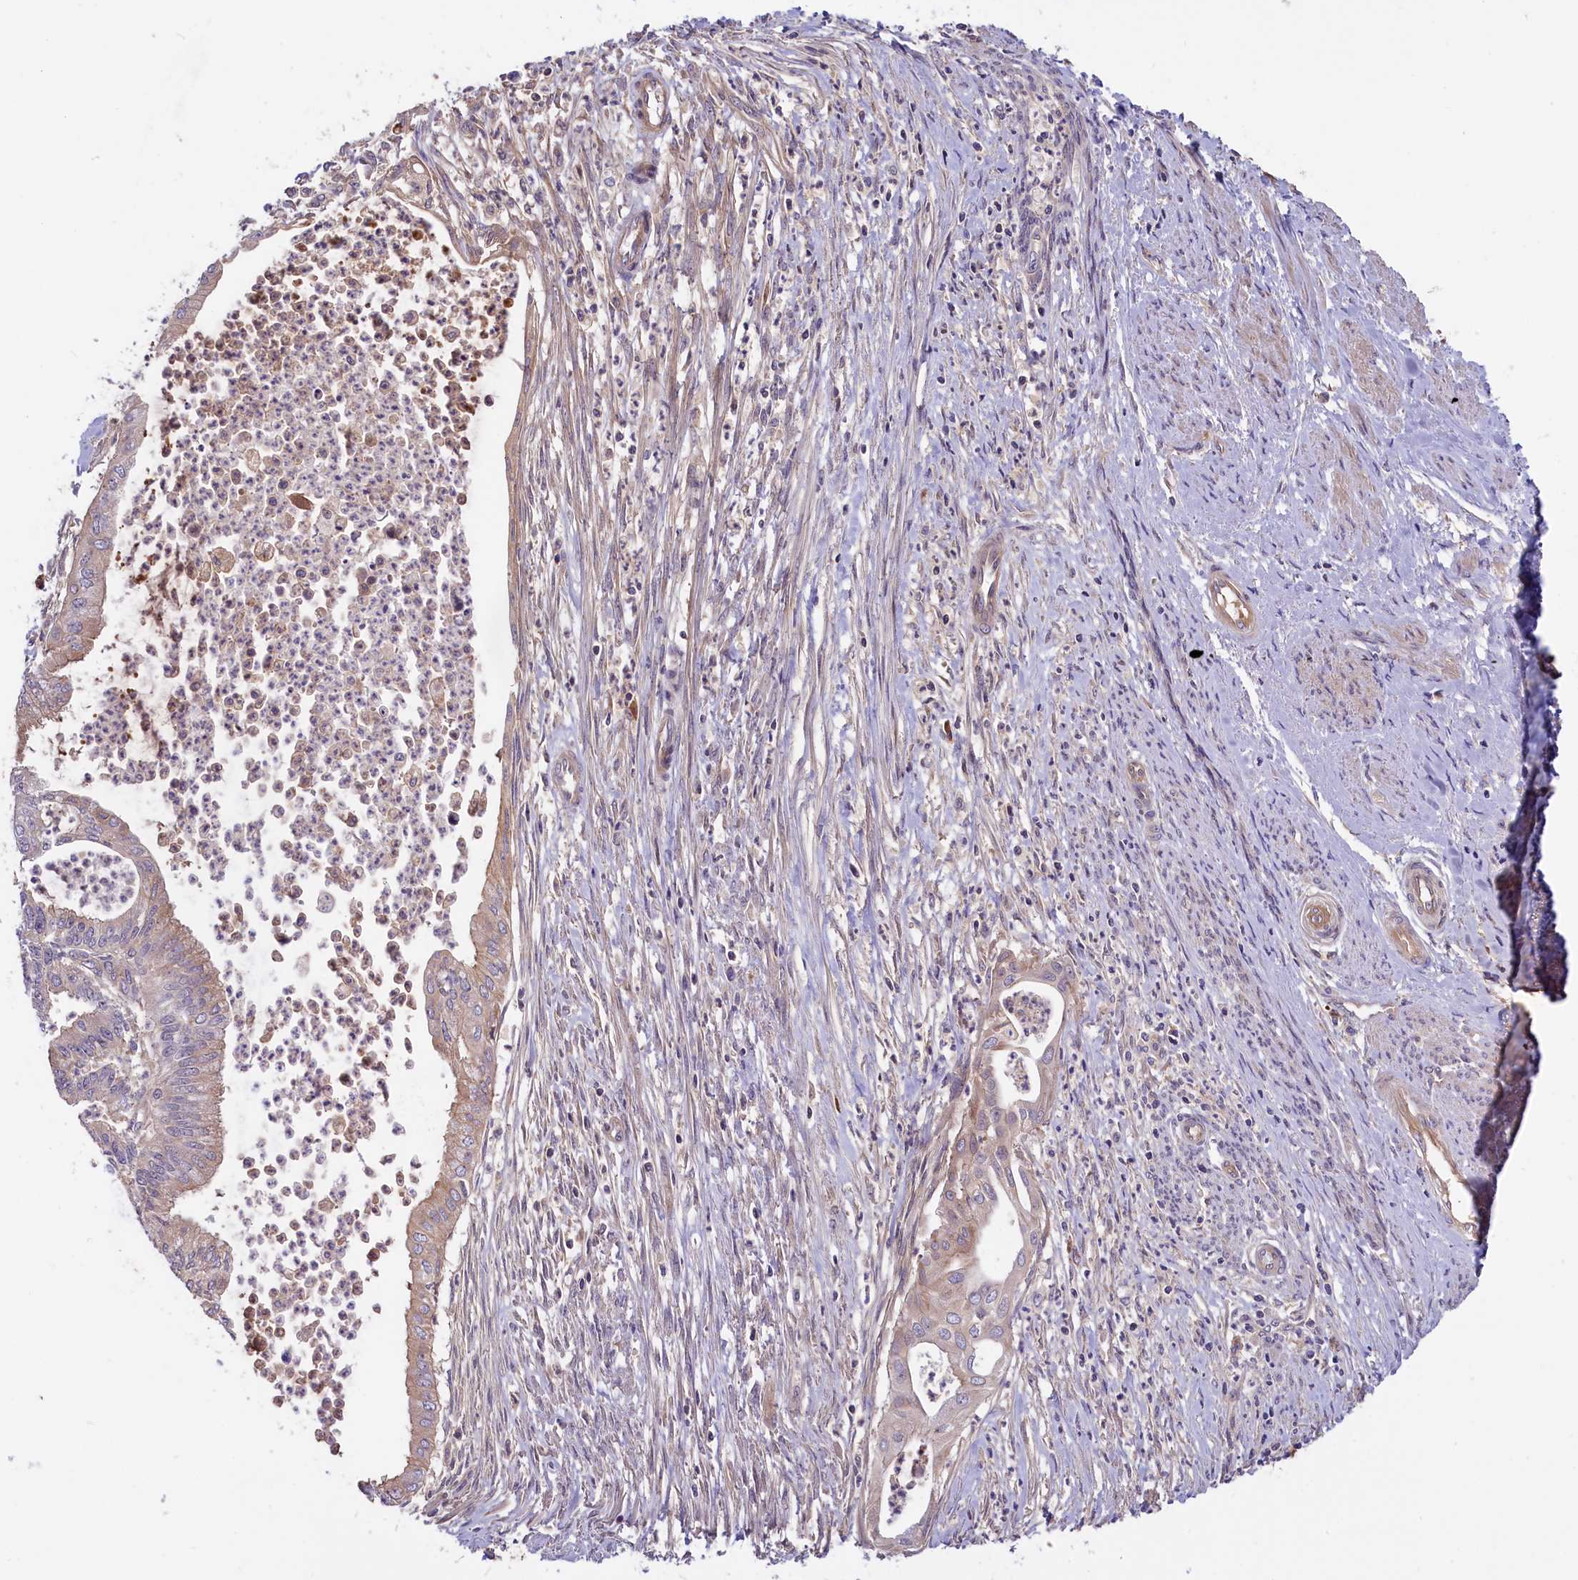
{"staining": {"intensity": "weak", "quantity": "<25%", "location": "cytoplasmic/membranous"}, "tissue": "endometrial cancer", "cell_type": "Tumor cells", "image_type": "cancer", "snomed": [{"axis": "morphology", "description": "Adenocarcinoma, NOS"}, {"axis": "topography", "description": "Endometrium"}], "caption": "Tumor cells show no significant protein positivity in adenocarcinoma (endometrial).", "gene": "SETD6", "patient": {"sex": "female", "age": 73}}